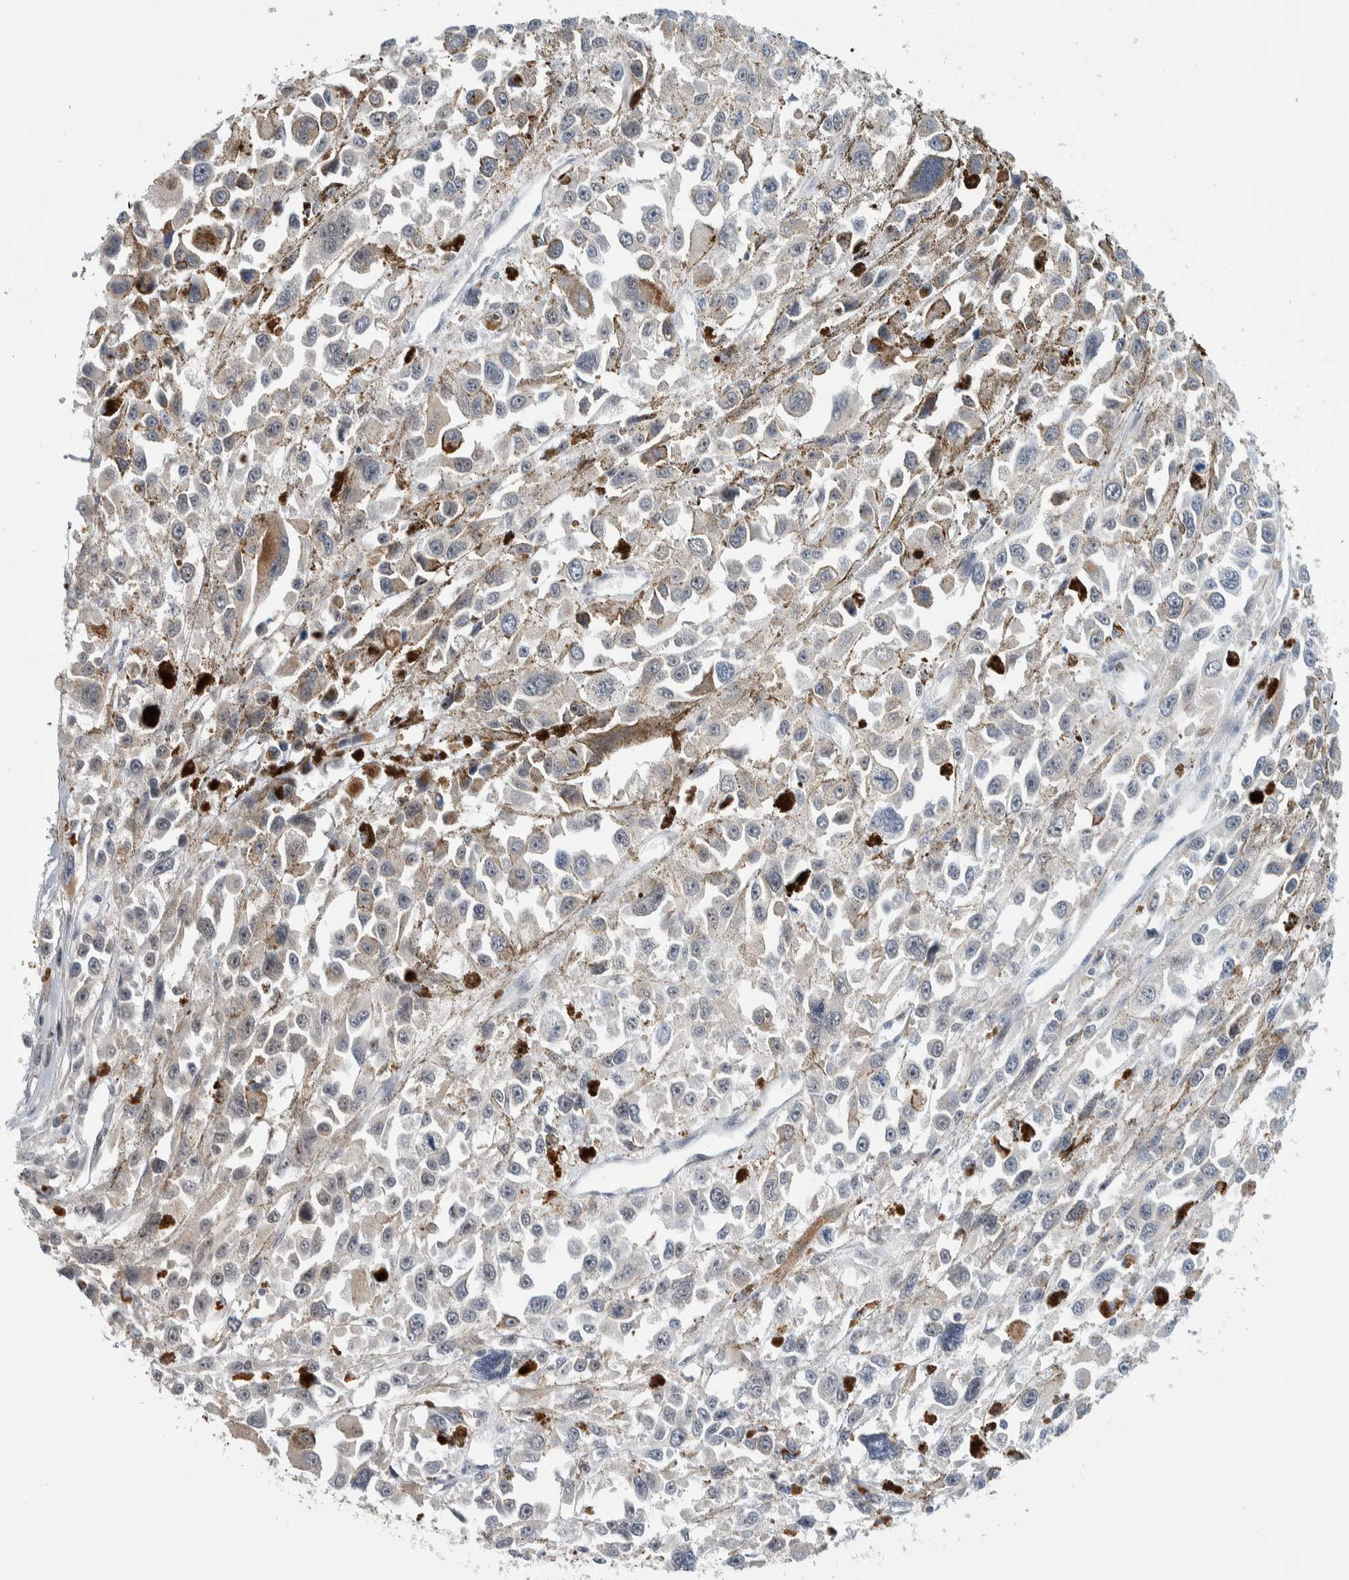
{"staining": {"intensity": "negative", "quantity": "none", "location": "none"}, "tissue": "melanoma", "cell_type": "Tumor cells", "image_type": "cancer", "snomed": [{"axis": "morphology", "description": "Malignant melanoma, Metastatic site"}, {"axis": "topography", "description": "Lymph node"}], "caption": "Tumor cells show no significant protein expression in malignant melanoma (metastatic site).", "gene": "SHPK", "patient": {"sex": "male", "age": 59}}